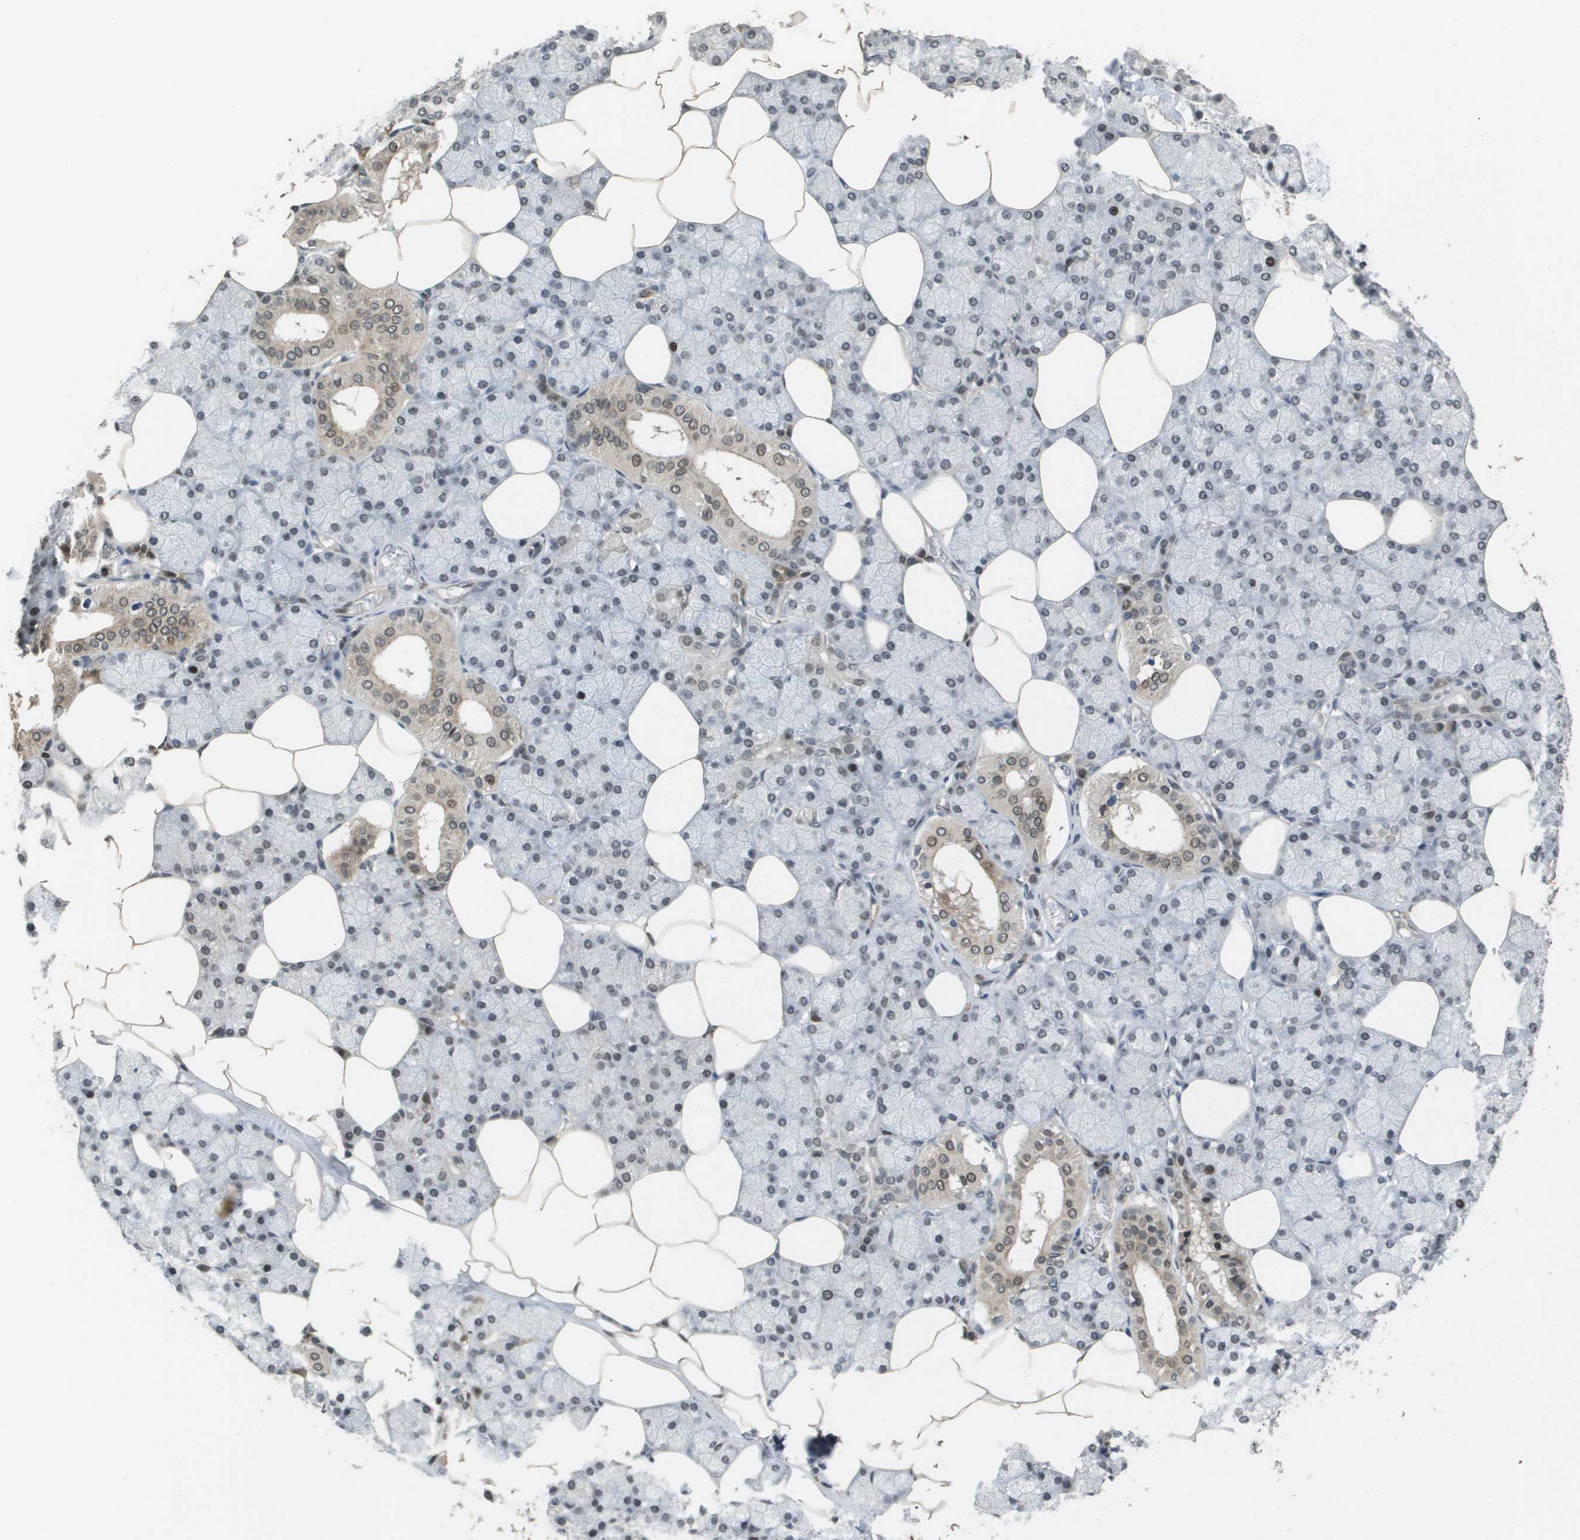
{"staining": {"intensity": "moderate", "quantity": ">75%", "location": "cytoplasmic/membranous,nuclear"}, "tissue": "salivary gland", "cell_type": "Glandular cells", "image_type": "normal", "snomed": [{"axis": "morphology", "description": "Normal tissue, NOS"}, {"axis": "topography", "description": "Salivary gland"}], "caption": "Immunohistochemical staining of benign salivary gland displays >75% levels of moderate cytoplasmic/membranous,nuclear protein staining in approximately >75% of glandular cells.", "gene": "KAT5", "patient": {"sex": "male", "age": 62}}